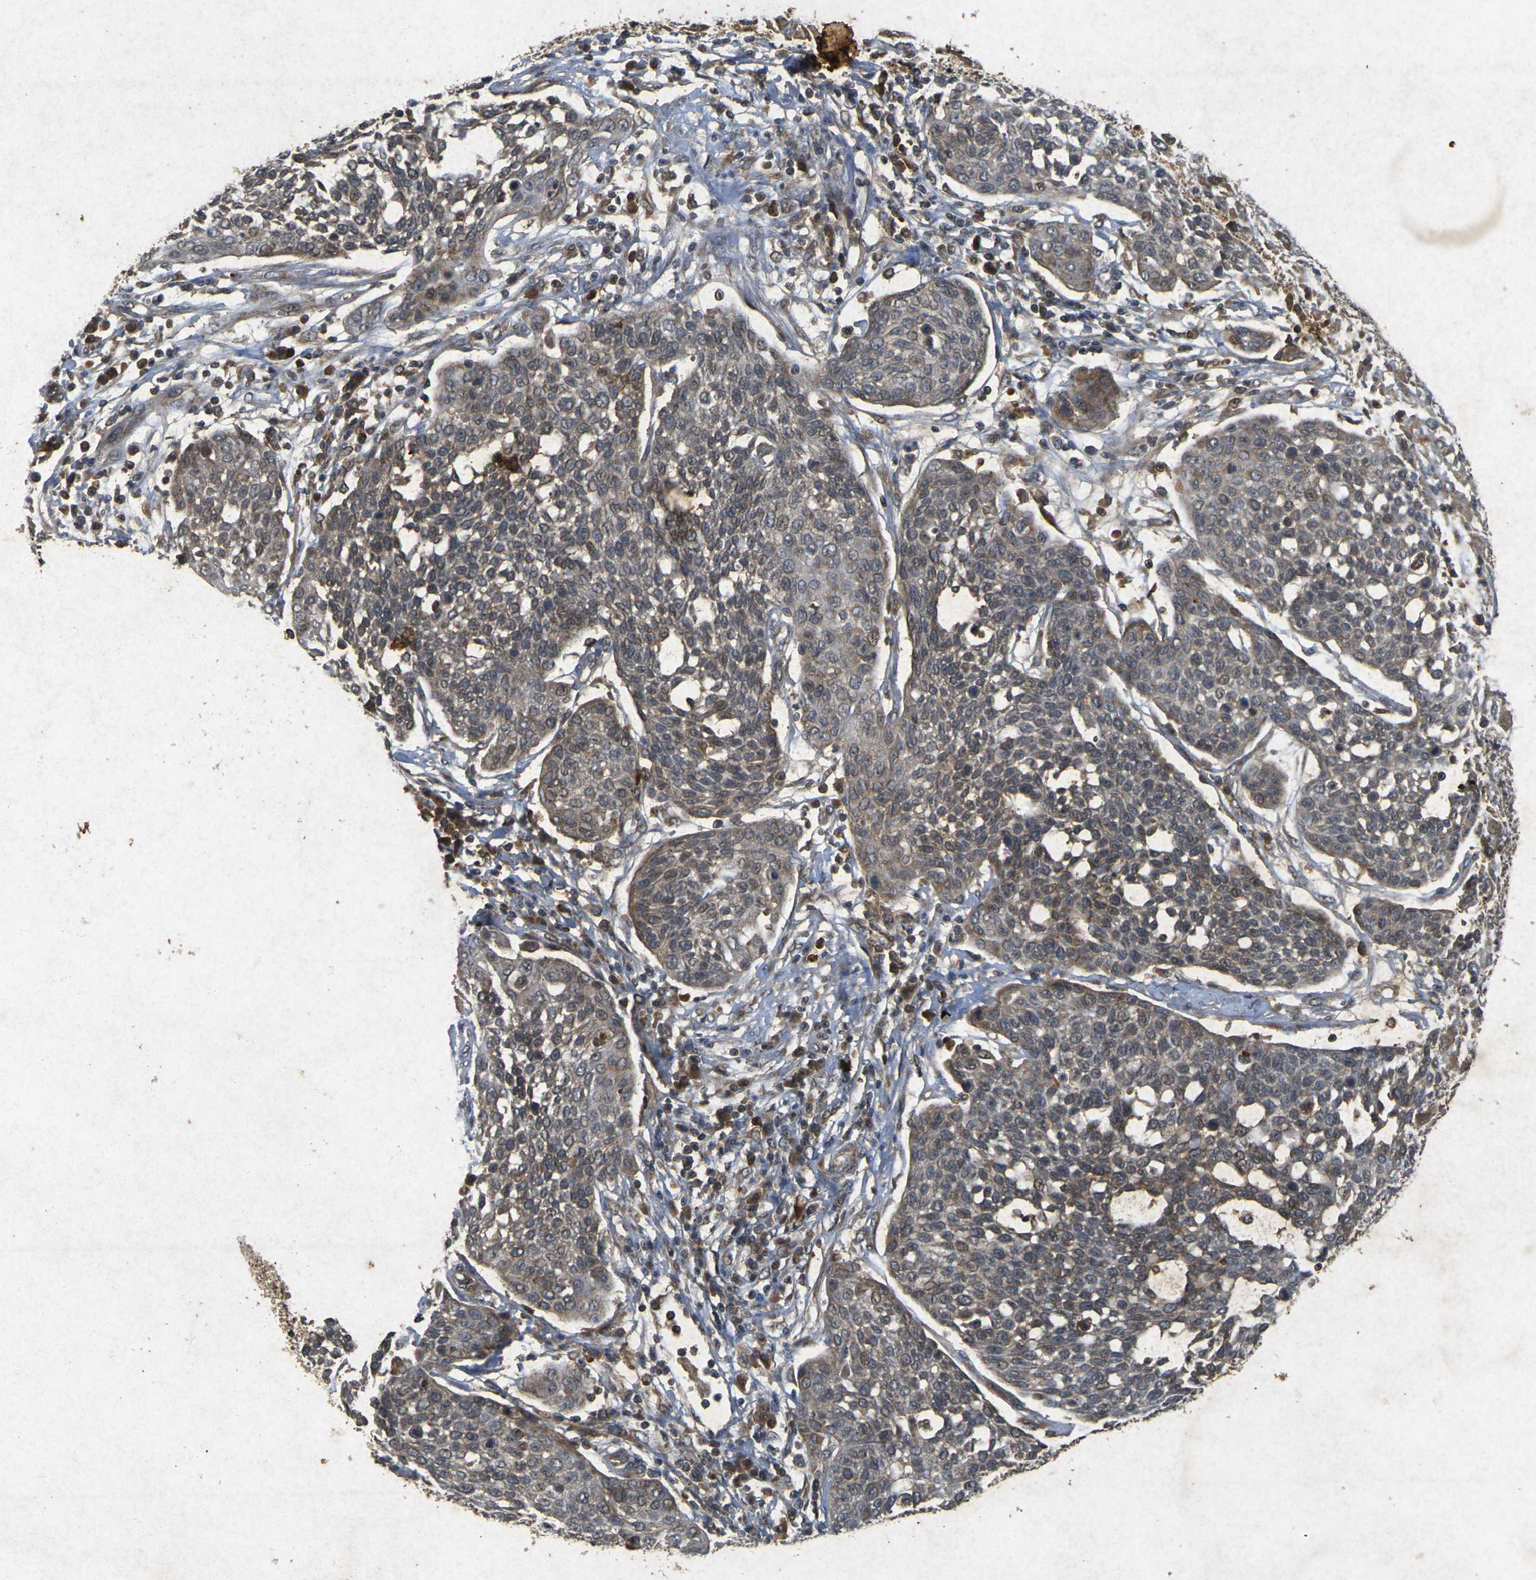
{"staining": {"intensity": "moderate", "quantity": ">75%", "location": "cytoplasmic/membranous"}, "tissue": "cervical cancer", "cell_type": "Tumor cells", "image_type": "cancer", "snomed": [{"axis": "morphology", "description": "Squamous cell carcinoma, NOS"}, {"axis": "topography", "description": "Cervix"}], "caption": "Immunohistochemical staining of cervical cancer (squamous cell carcinoma) shows medium levels of moderate cytoplasmic/membranous protein expression in about >75% of tumor cells.", "gene": "ERN1", "patient": {"sex": "female", "age": 34}}